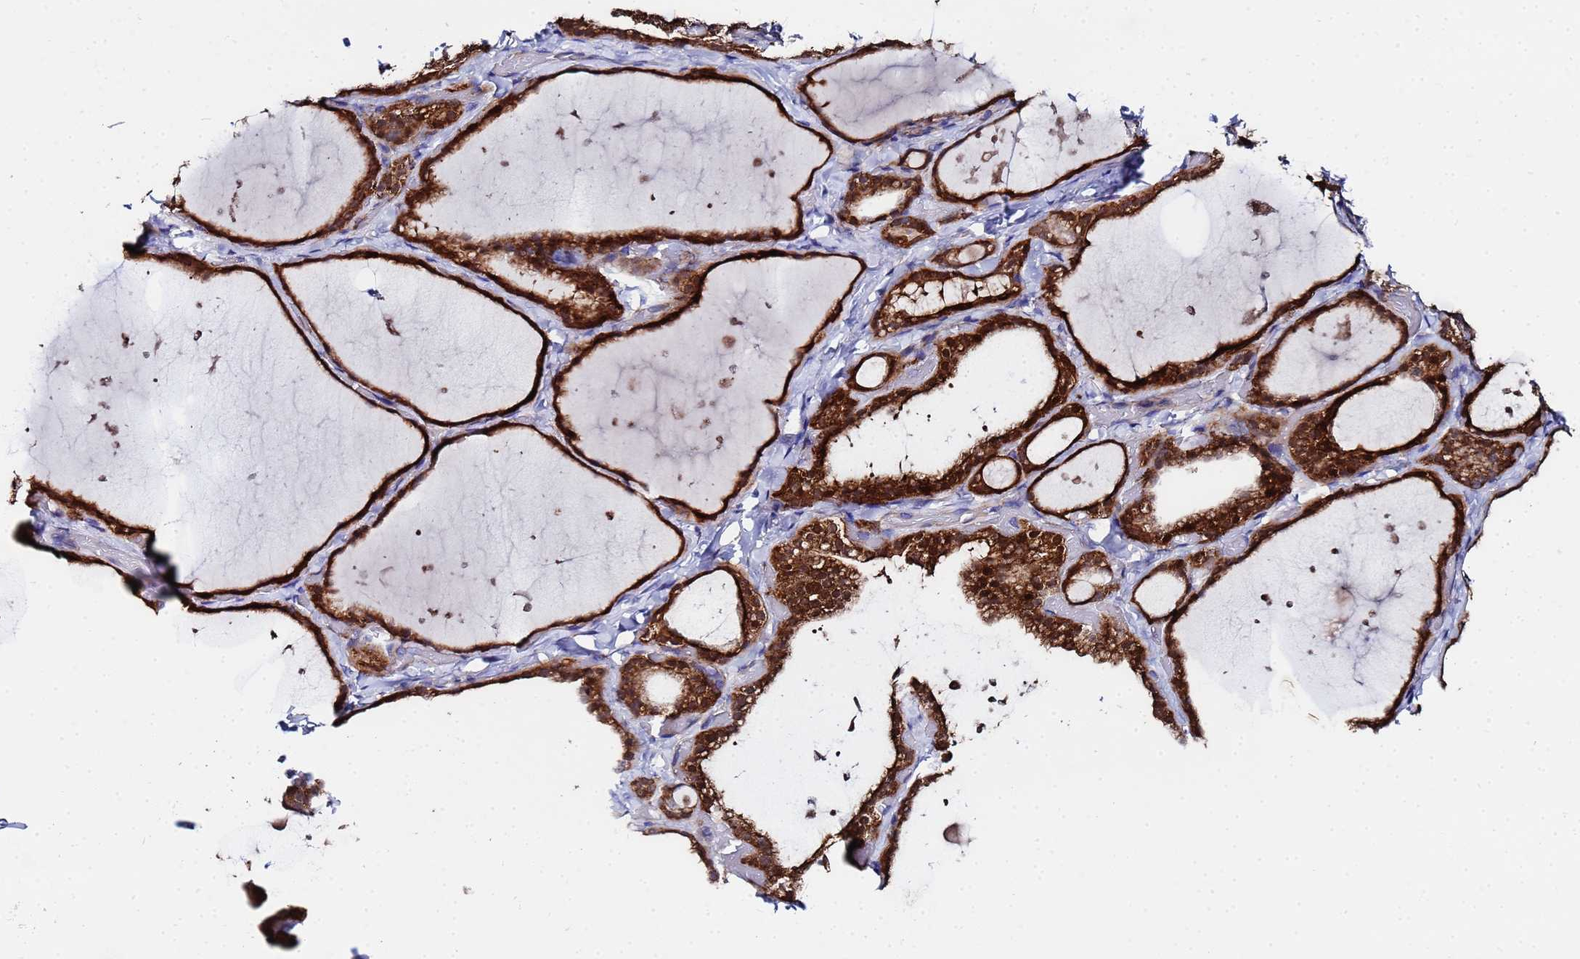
{"staining": {"intensity": "strong", "quantity": ">75%", "location": "cytoplasmic/membranous"}, "tissue": "thyroid gland", "cell_type": "Glandular cells", "image_type": "normal", "snomed": [{"axis": "morphology", "description": "Normal tissue, NOS"}, {"axis": "topography", "description": "Thyroid gland"}], "caption": "Immunohistochemical staining of benign human thyroid gland exhibits strong cytoplasmic/membranous protein expression in approximately >75% of glandular cells. The protein of interest is shown in brown color, while the nuclei are stained blue.", "gene": "FAHD2A", "patient": {"sex": "female", "age": 44}}